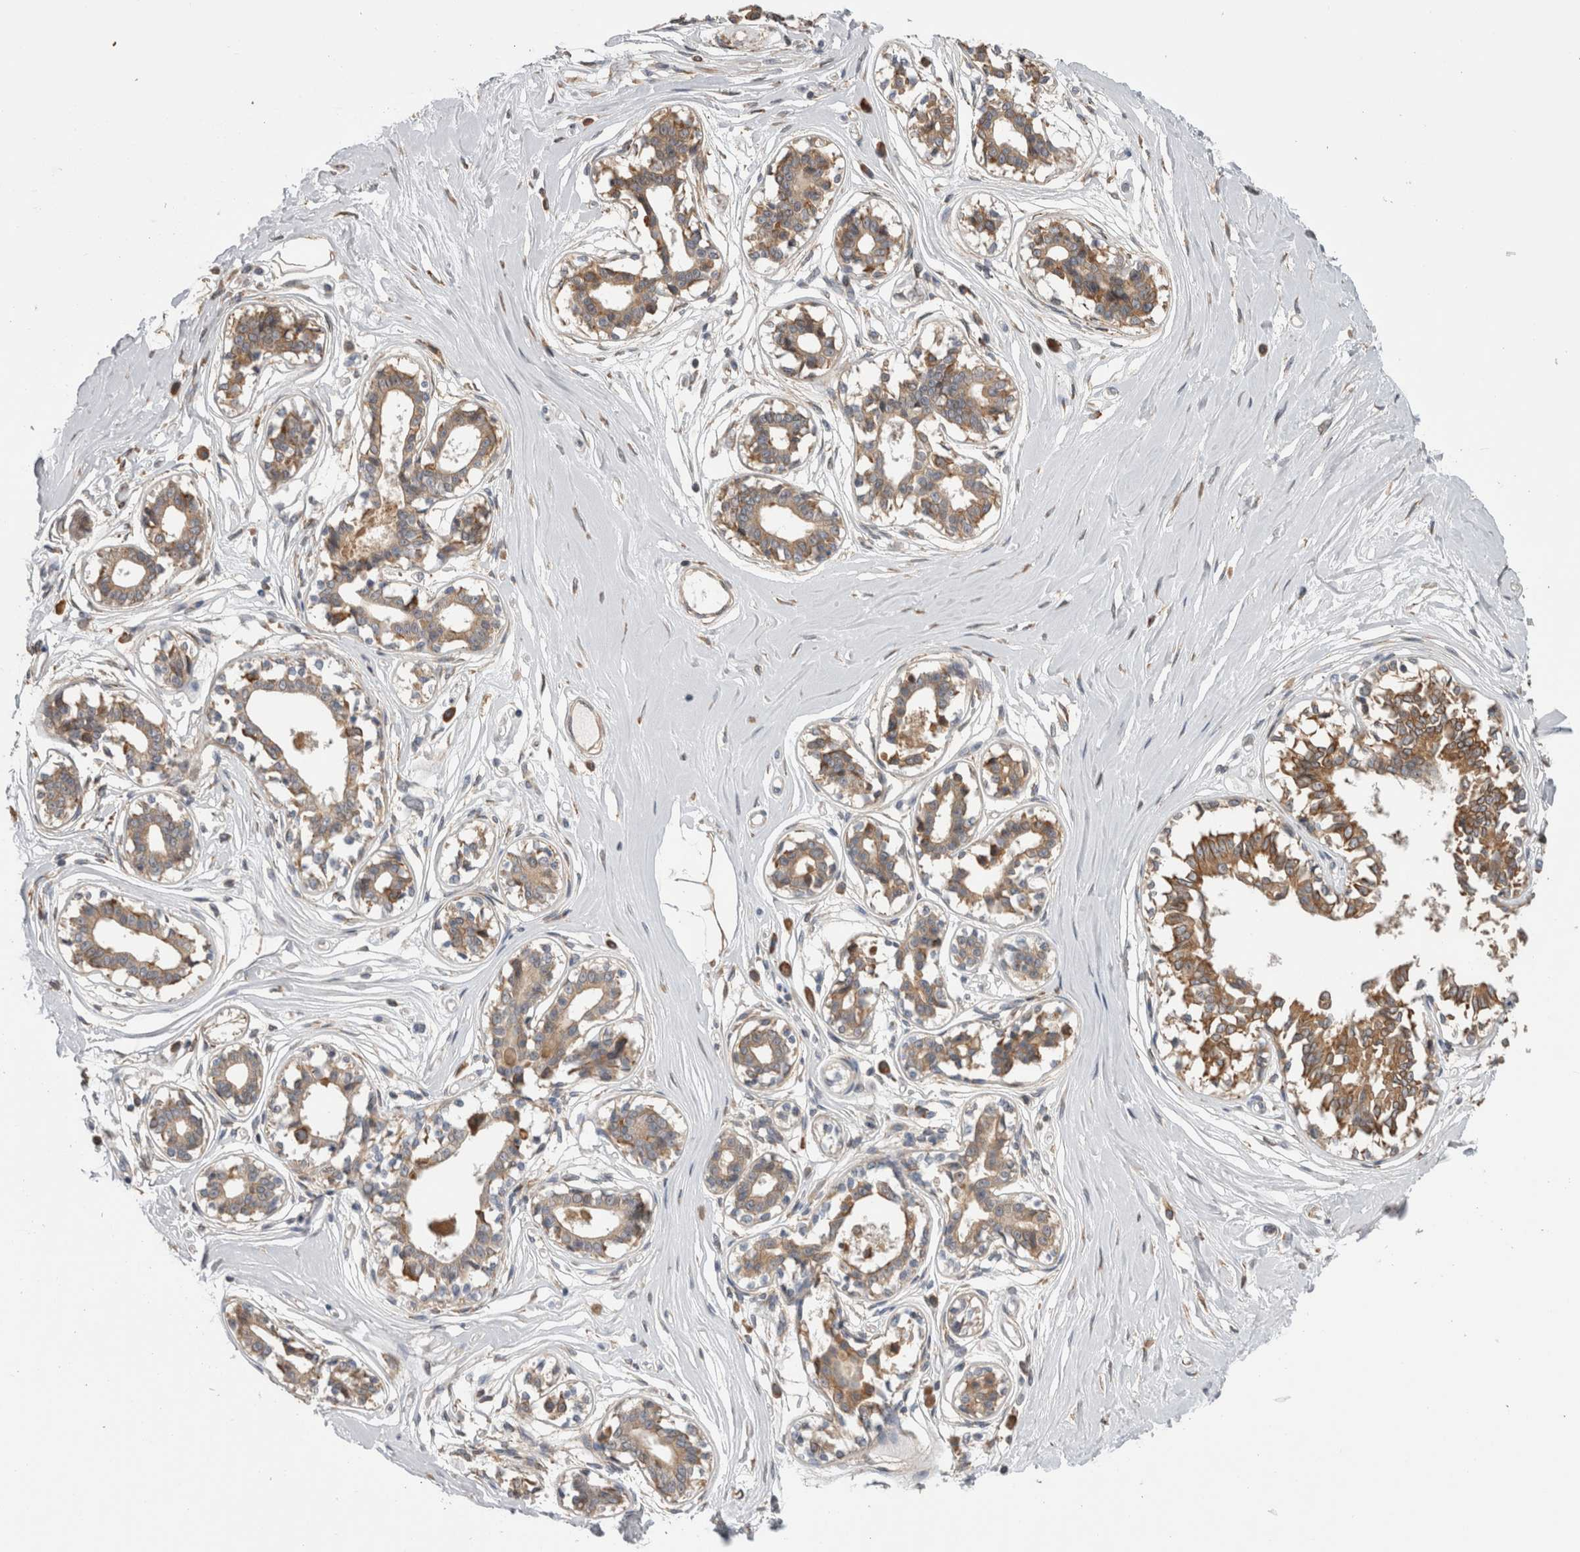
{"staining": {"intensity": "weak", "quantity": "25%-75%", "location": "cytoplasmic/membranous"}, "tissue": "breast", "cell_type": "Adipocytes", "image_type": "normal", "snomed": [{"axis": "morphology", "description": "Normal tissue, NOS"}, {"axis": "topography", "description": "Breast"}], "caption": "Immunohistochemical staining of benign human breast displays weak cytoplasmic/membranous protein staining in approximately 25%-75% of adipocytes.", "gene": "SMAP2", "patient": {"sex": "female", "age": 45}}